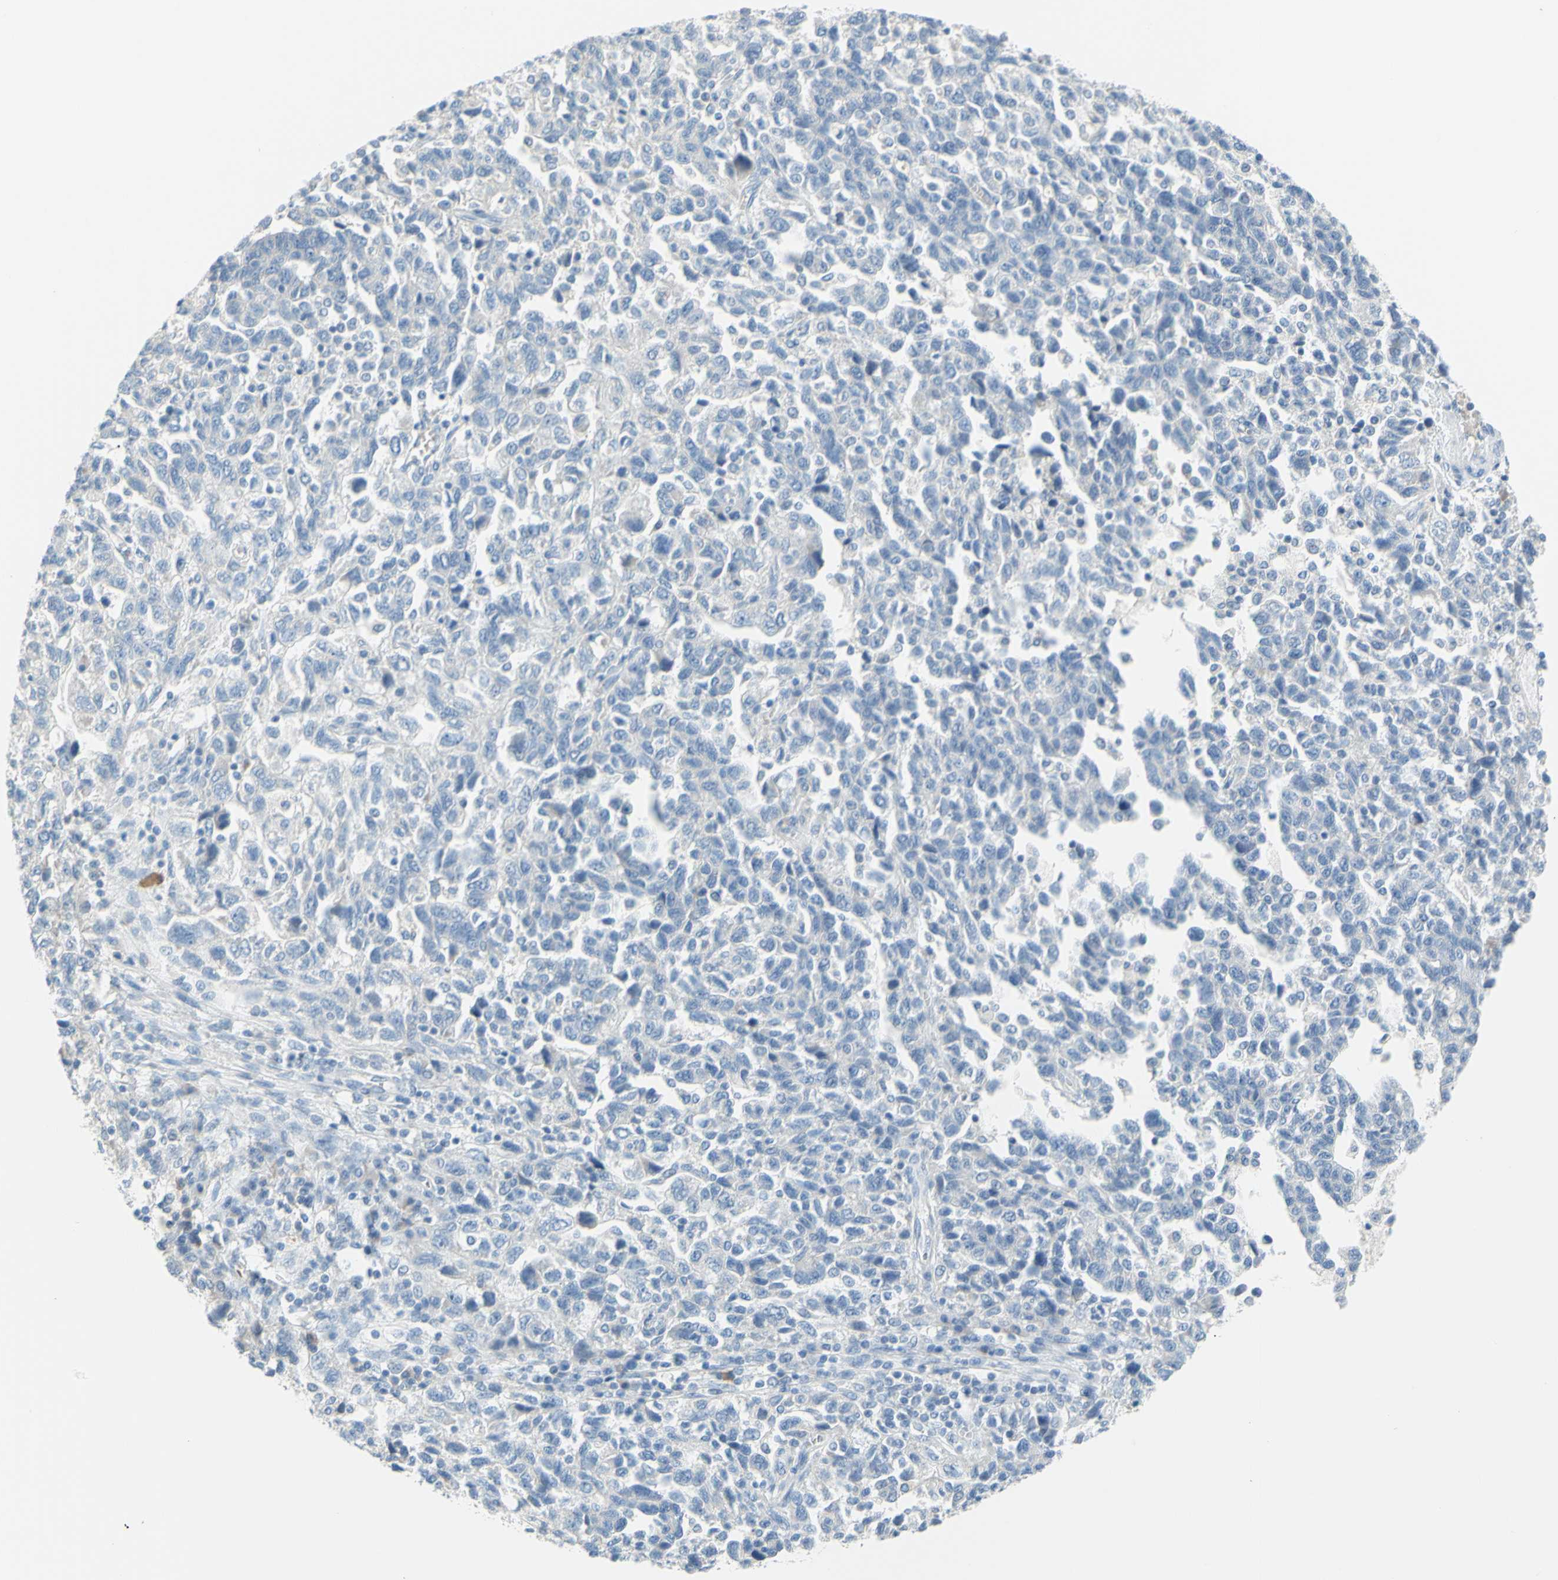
{"staining": {"intensity": "negative", "quantity": "none", "location": "none"}, "tissue": "ovarian cancer", "cell_type": "Tumor cells", "image_type": "cancer", "snomed": [{"axis": "morphology", "description": "Carcinoma, NOS"}, {"axis": "morphology", "description": "Cystadenocarcinoma, serous, NOS"}, {"axis": "topography", "description": "Ovary"}], "caption": "Immunohistochemical staining of human ovarian serous cystadenocarcinoma exhibits no significant positivity in tumor cells.", "gene": "DCT", "patient": {"sex": "female", "age": 69}}